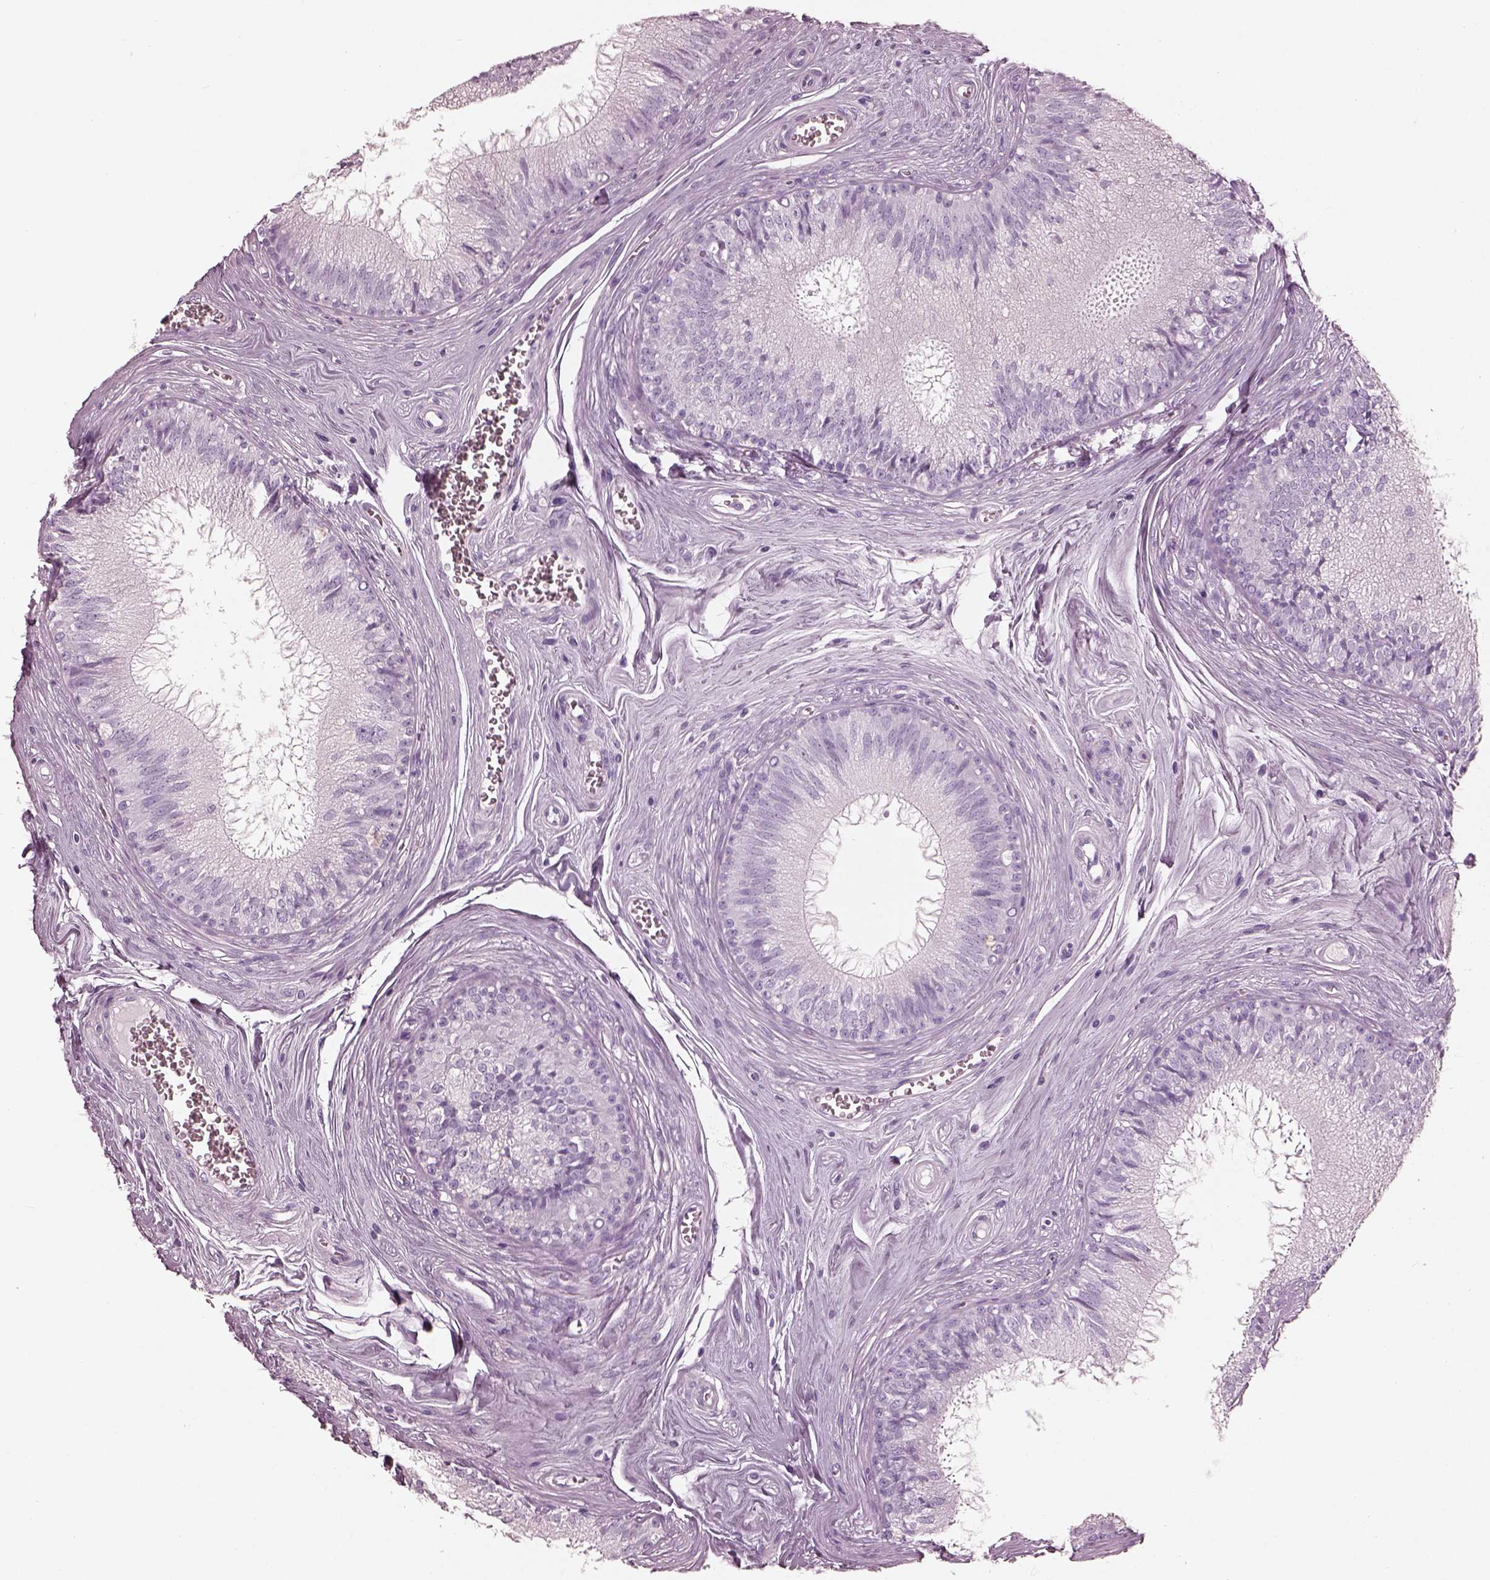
{"staining": {"intensity": "negative", "quantity": "none", "location": "none"}, "tissue": "epididymis", "cell_type": "Glandular cells", "image_type": "normal", "snomed": [{"axis": "morphology", "description": "Normal tissue, NOS"}, {"axis": "topography", "description": "Epididymis"}], "caption": "This is an IHC micrograph of normal human epididymis. There is no positivity in glandular cells.", "gene": "FABP9", "patient": {"sex": "male", "age": 37}}